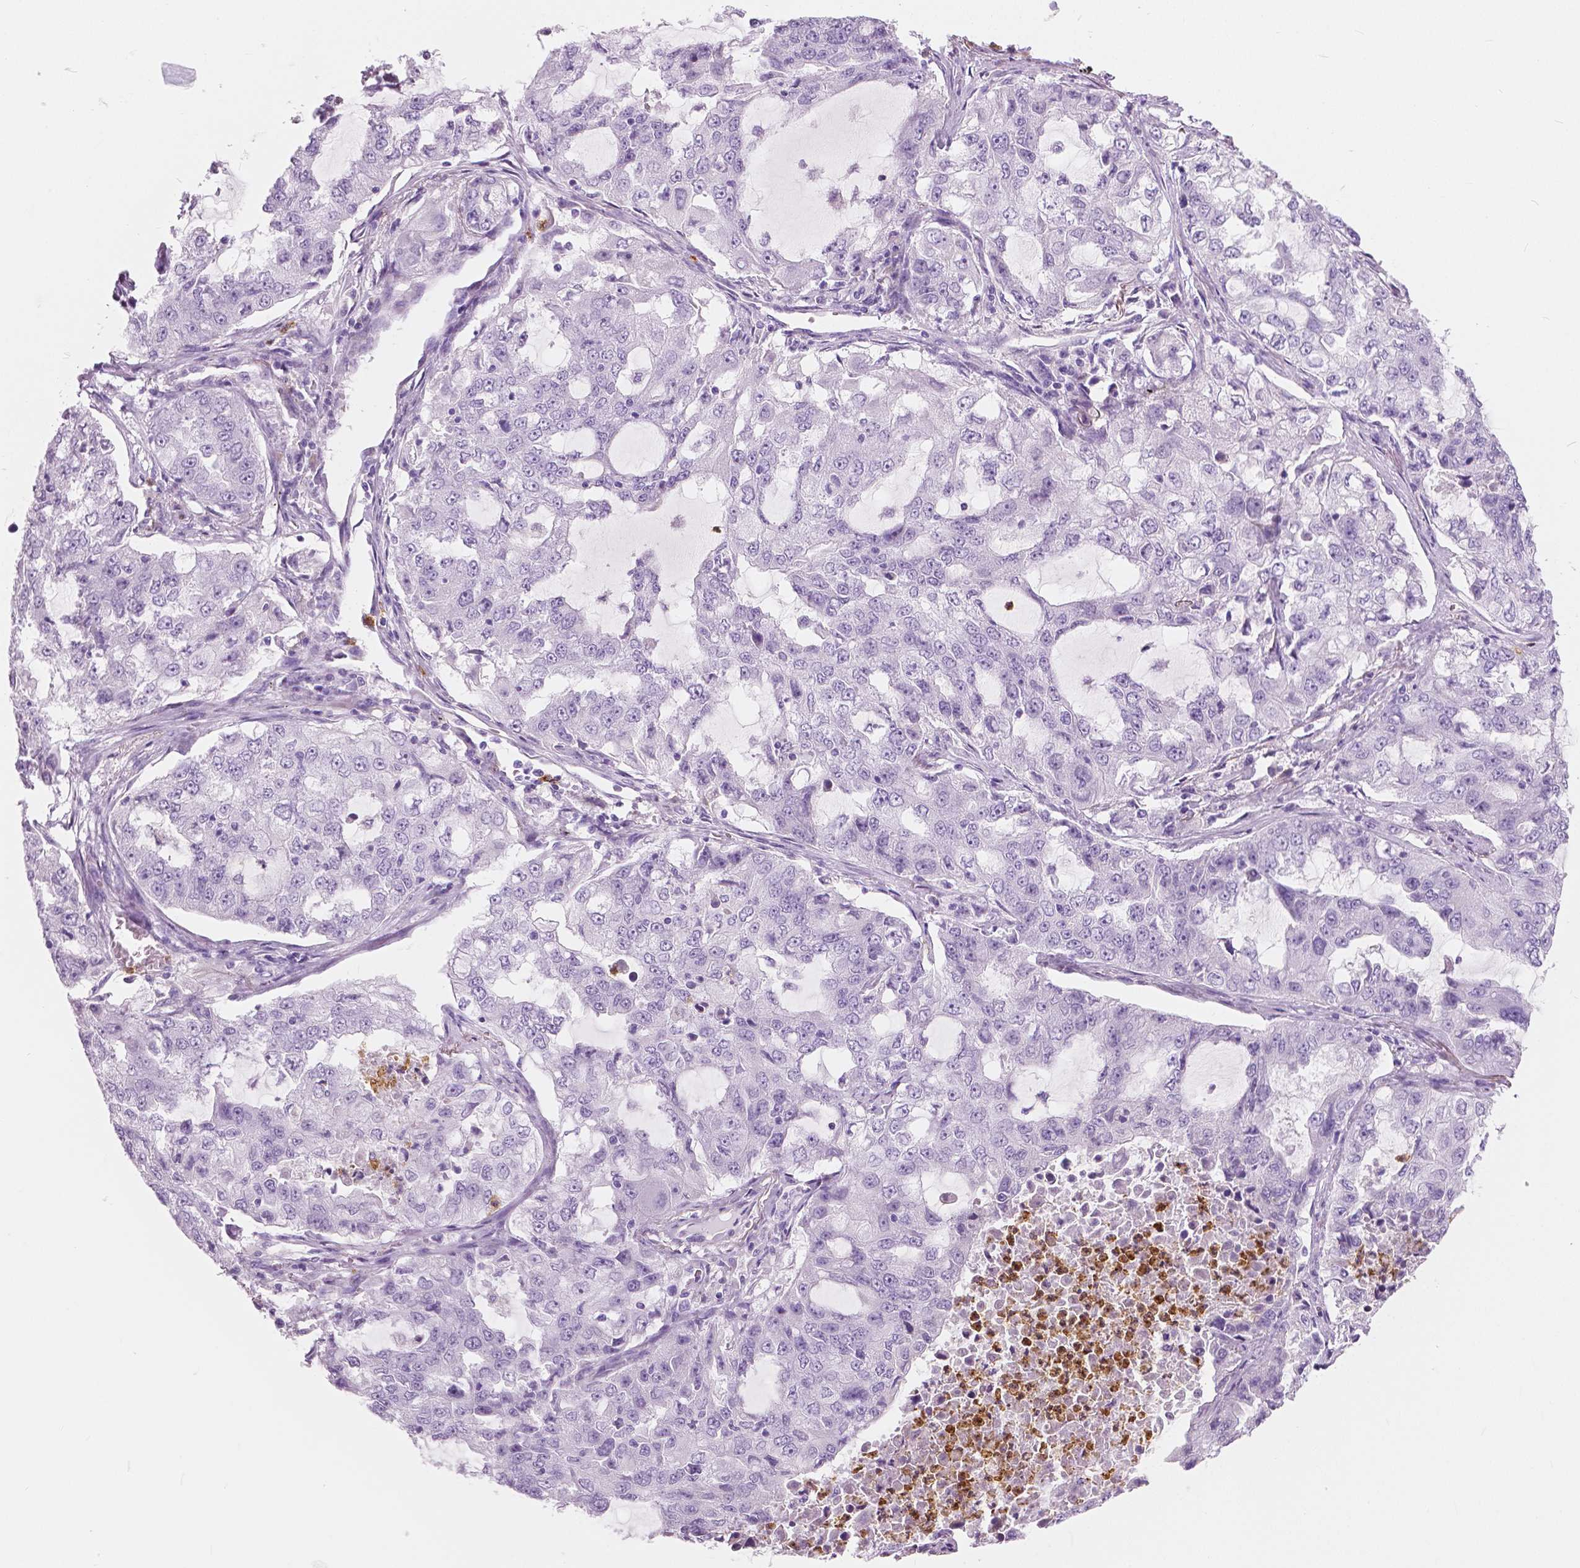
{"staining": {"intensity": "negative", "quantity": "none", "location": "none"}, "tissue": "lung cancer", "cell_type": "Tumor cells", "image_type": "cancer", "snomed": [{"axis": "morphology", "description": "Adenocarcinoma, NOS"}, {"axis": "topography", "description": "Lung"}], "caption": "DAB immunohistochemical staining of lung adenocarcinoma shows no significant expression in tumor cells. (Stains: DAB (3,3'-diaminobenzidine) IHC with hematoxylin counter stain, Microscopy: brightfield microscopy at high magnification).", "gene": "CXCR2", "patient": {"sex": "female", "age": 61}}